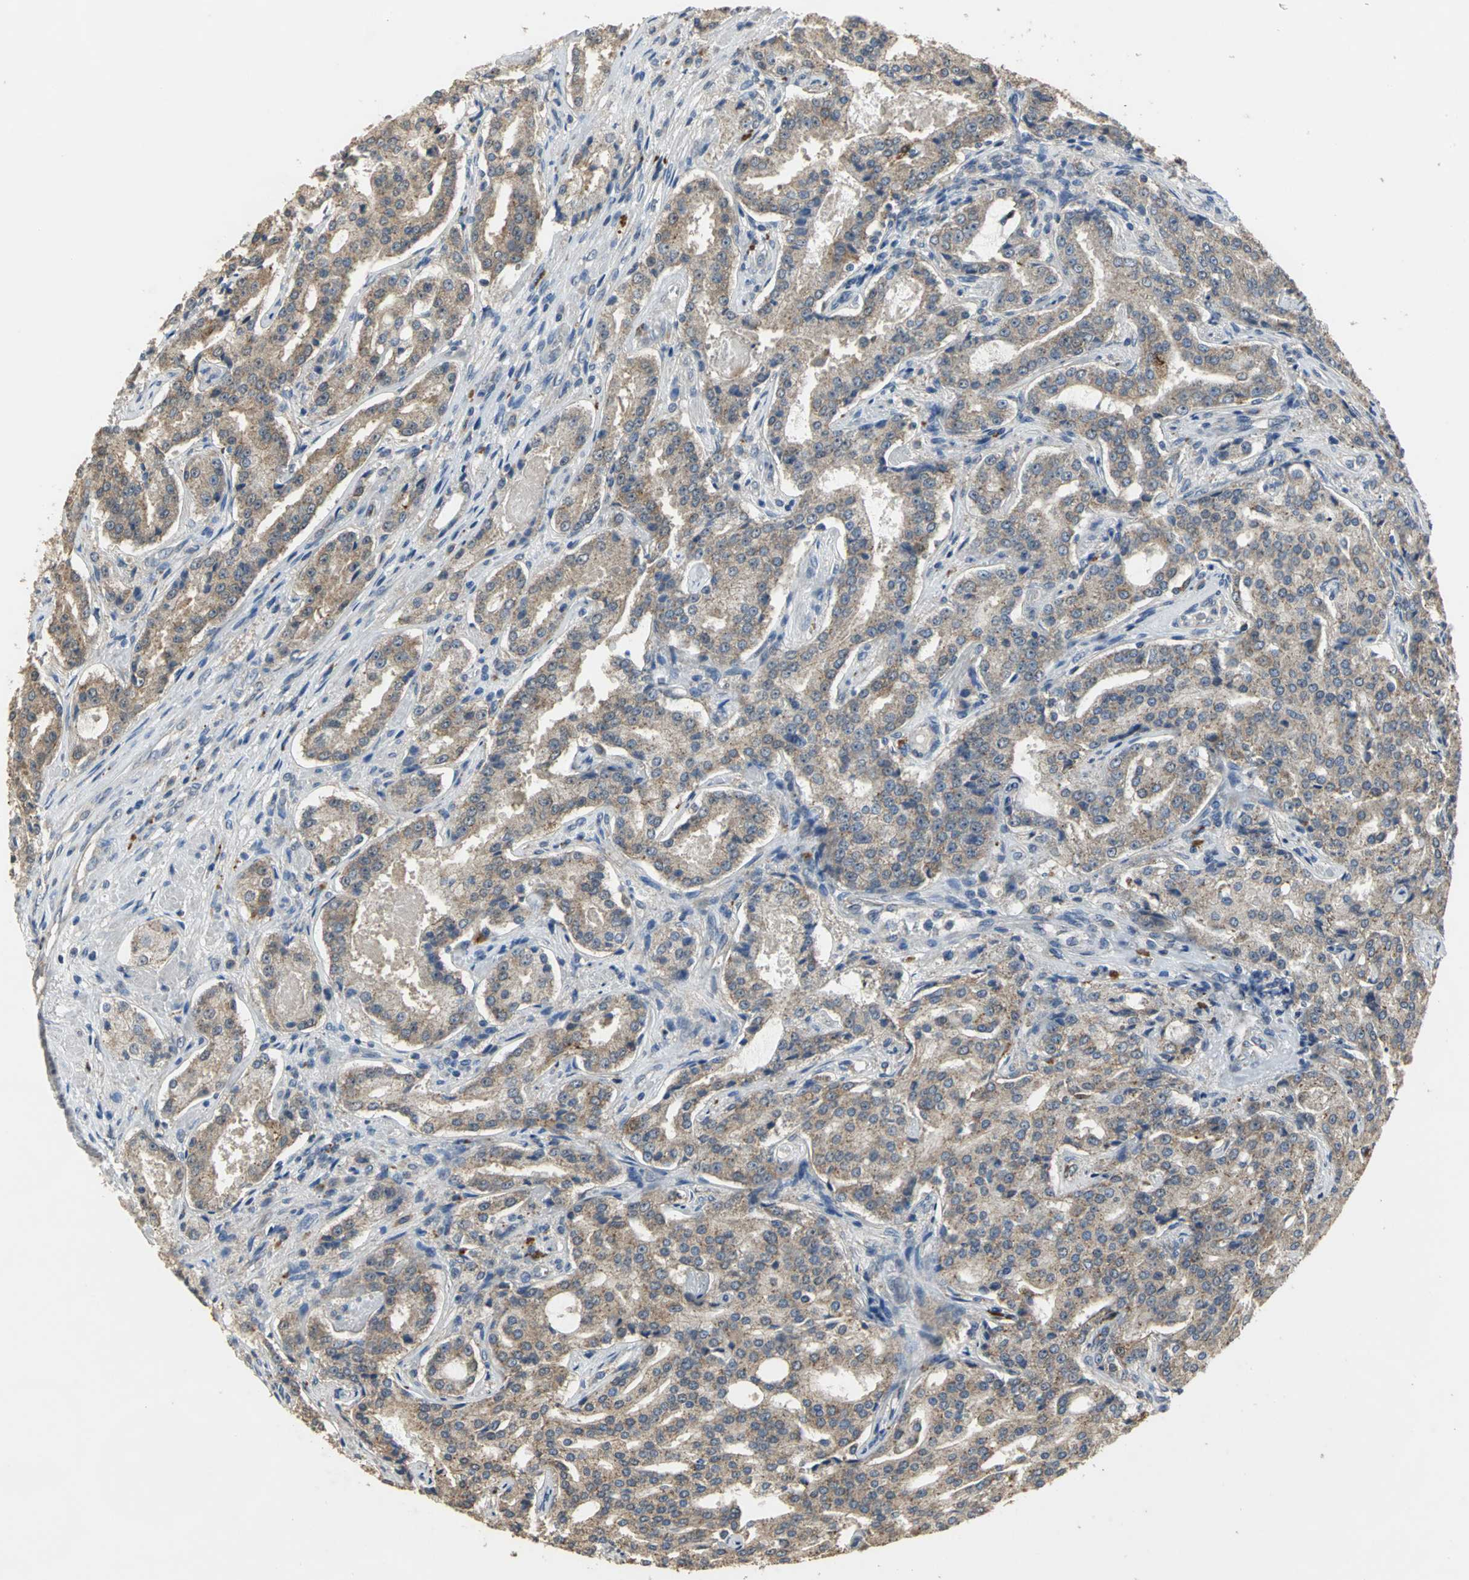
{"staining": {"intensity": "moderate", "quantity": ">75%", "location": "cytoplasmic/membranous"}, "tissue": "prostate cancer", "cell_type": "Tumor cells", "image_type": "cancer", "snomed": [{"axis": "morphology", "description": "Adenocarcinoma, High grade"}, {"axis": "topography", "description": "Prostate"}], "caption": "A brown stain labels moderate cytoplasmic/membranous positivity of a protein in human prostate cancer (adenocarcinoma (high-grade)) tumor cells. (brown staining indicates protein expression, while blue staining denotes nuclei).", "gene": "OCLN", "patient": {"sex": "male", "age": 72}}